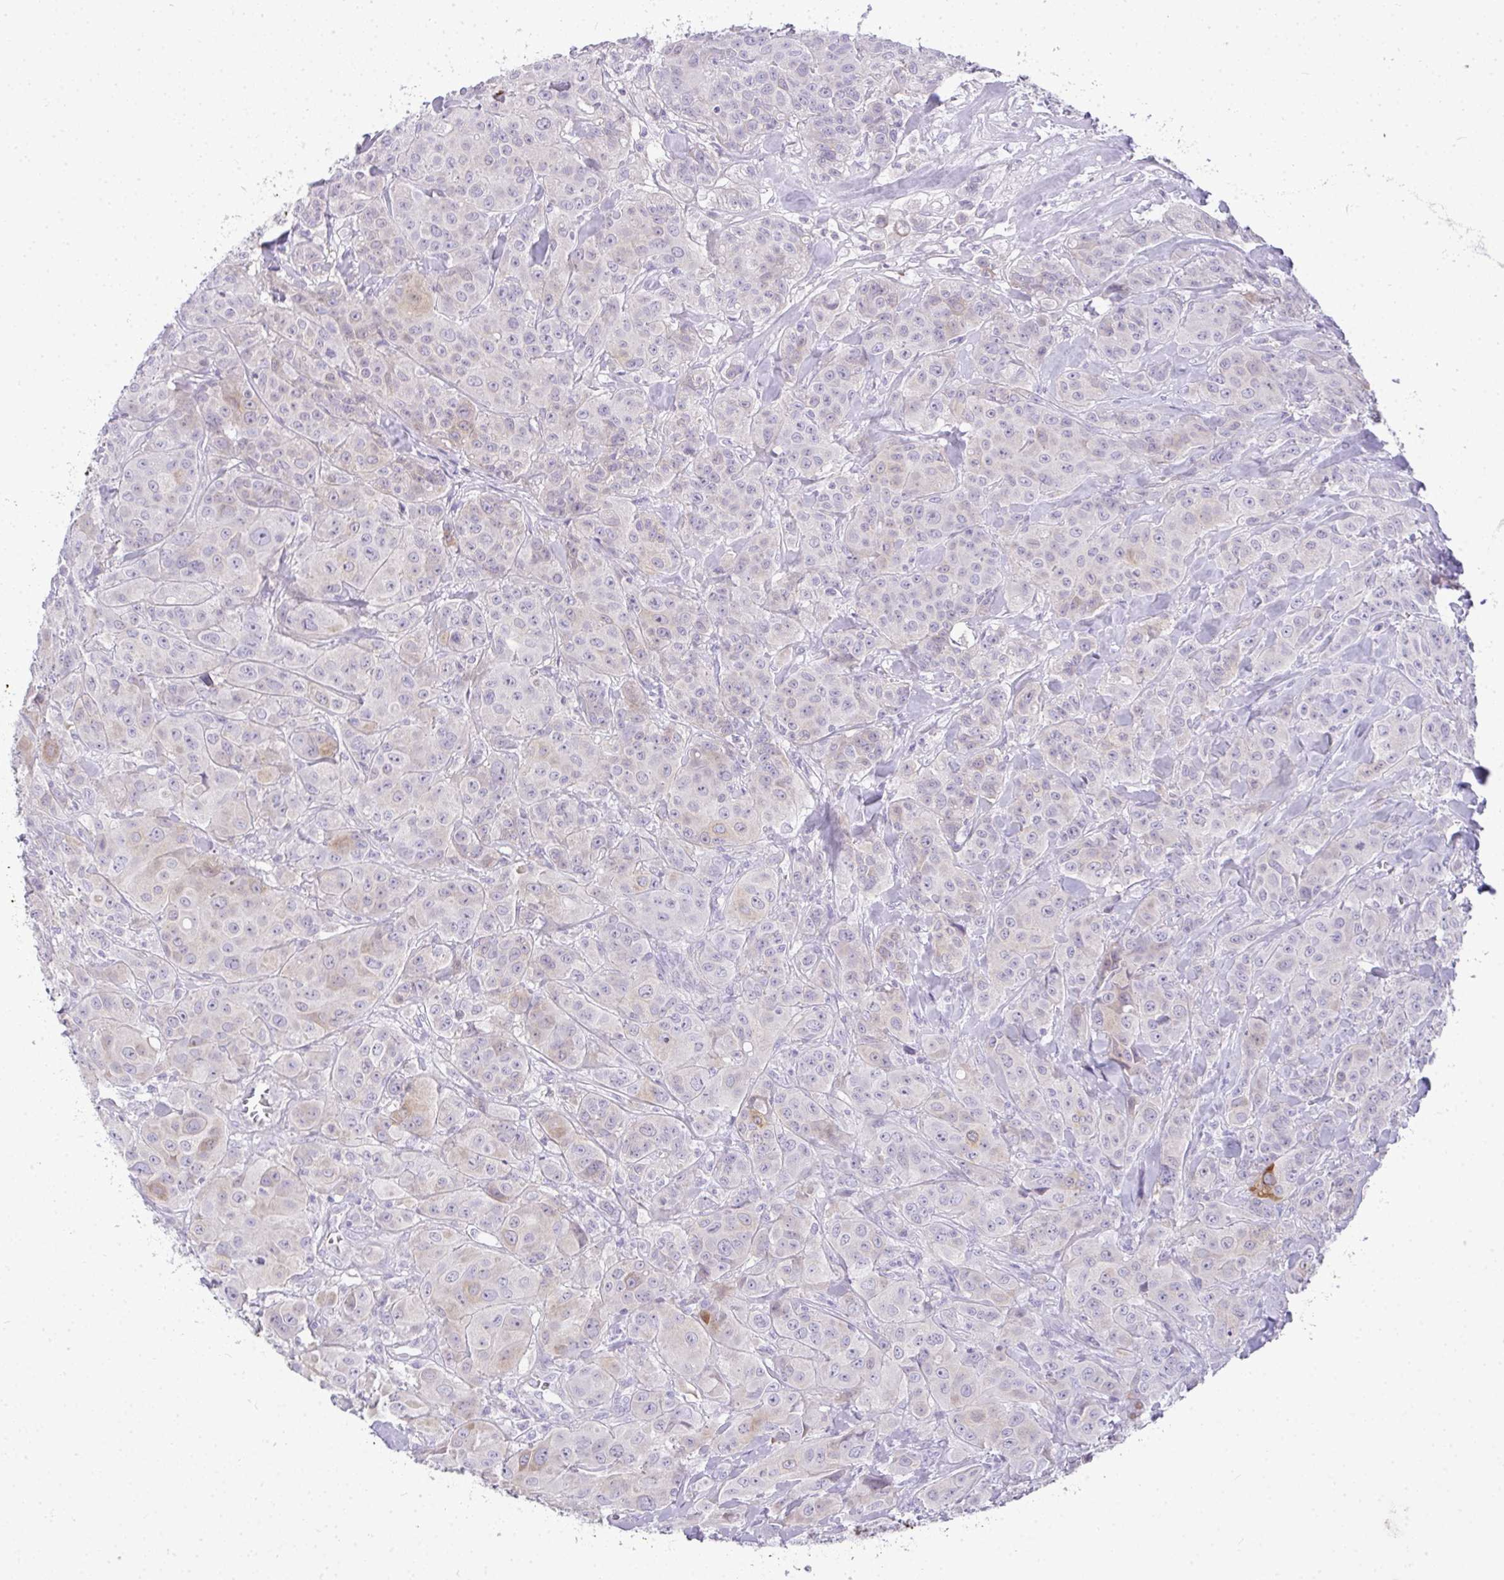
{"staining": {"intensity": "moderate", "quantity": "<25%", "location": "cytoplasmic/membranous"}, "tissue": "breast cancer", "cell_type": "Tumor cells", "image_type": "cancer", "snomed": [{"axis": "morphology", "description": "Normal tissue, NOS"}, {"axis": "morphology", "description": "Duct carcinoma"}, {"axis": "topography", "description": "Breast"}], "caption": "High-power microscopy captured an IHC micrograph of breast cancer (invasive ductal carcinoma), revealing moderate cytoplasmic/membranous staining in approximately <25% of tumor cells.", "gene": "LIPE", "patient": {"sex": "female", "age": 43}}